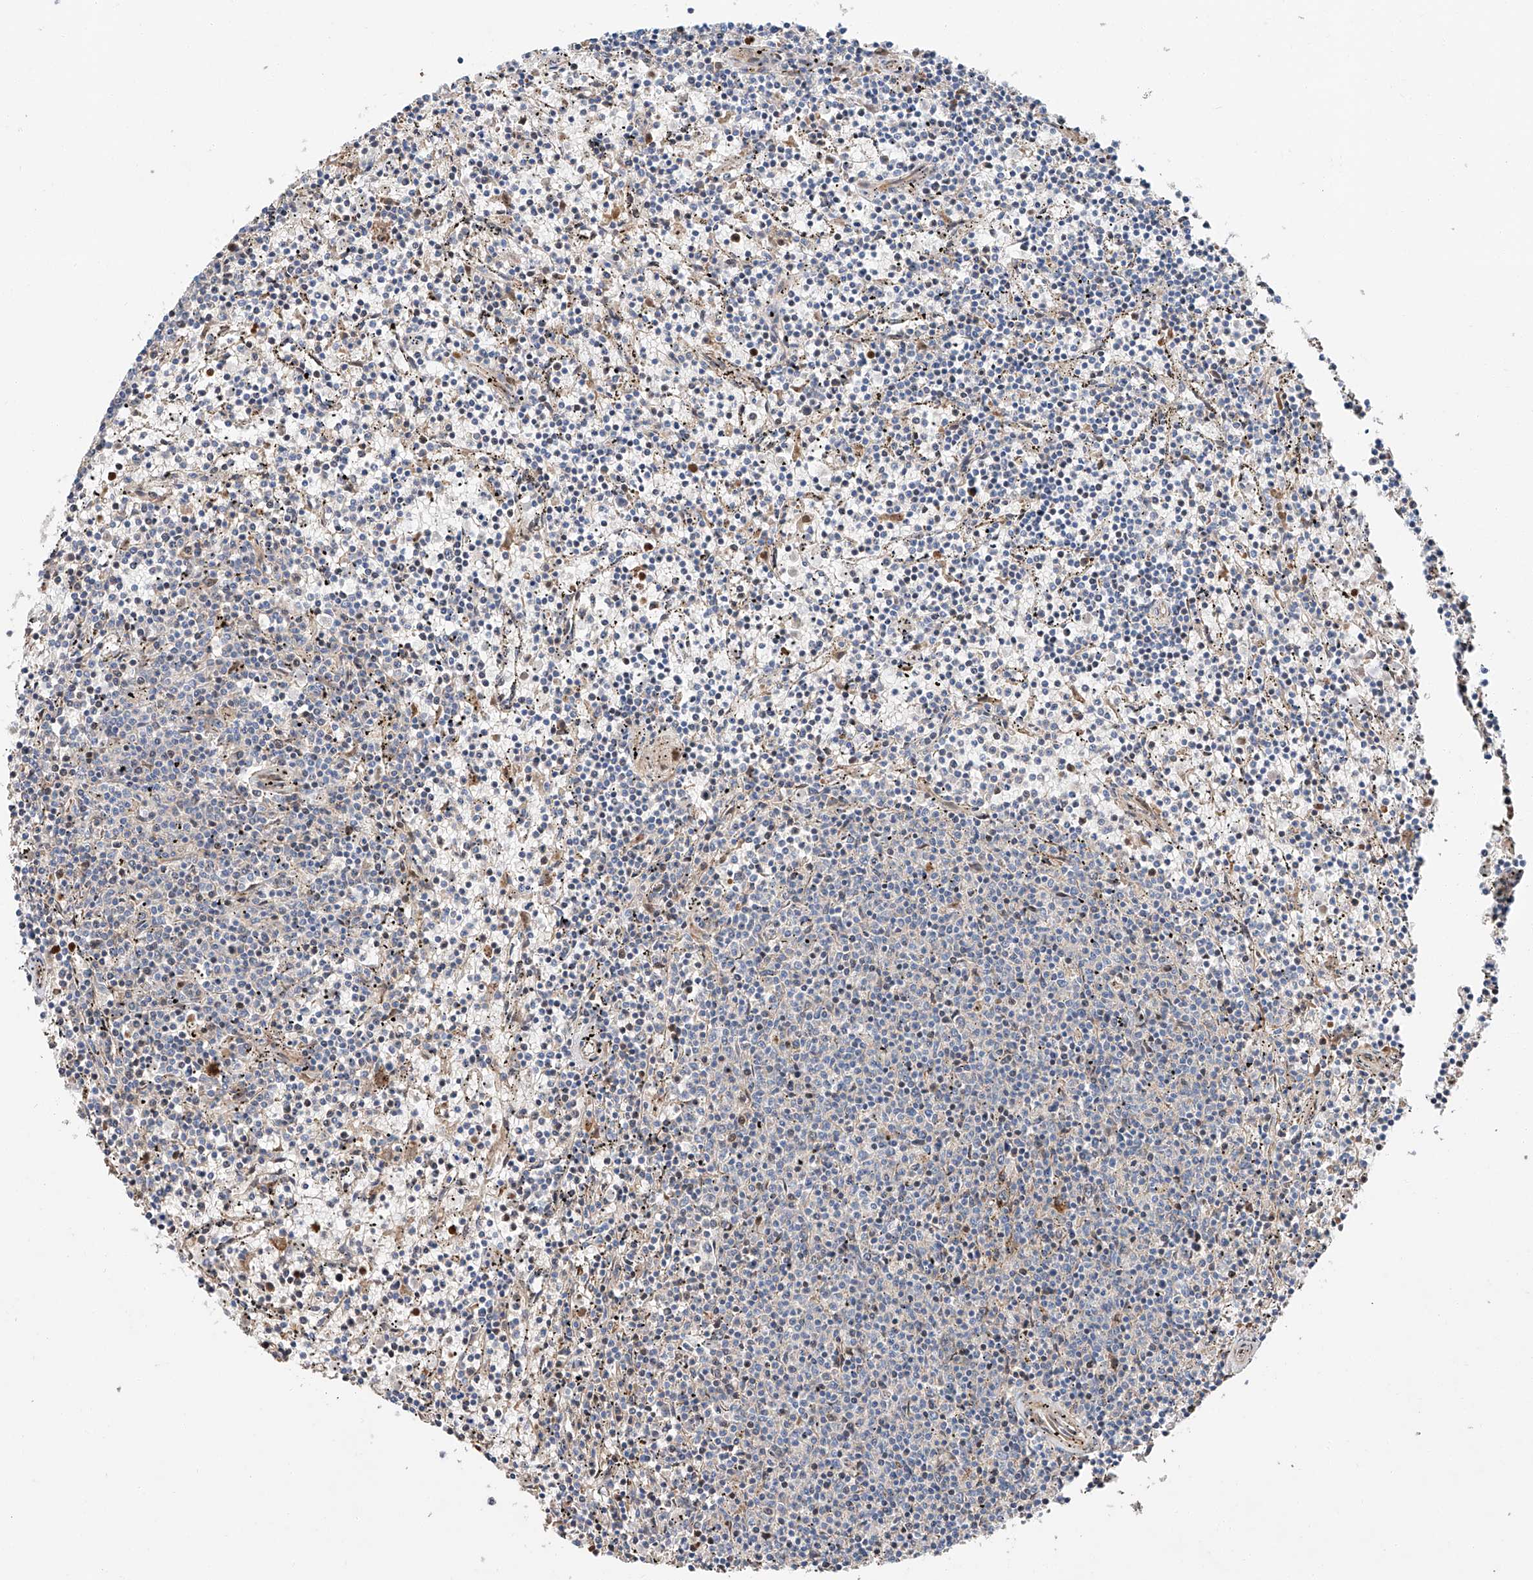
{"staining": {"intensity": "negative", "quantity": "none", "location": "none"}, "tissue": "lymphoma", "cell_type": "Tumor cells", "image_type": "cancer", "snomed": [{"axis": "morphology", "description": "Malignant lymphoma, non-Hodgkin's type, Low grade"}, {"axis": "topography", "description": "Spleen"}], "caption": "There is no significant staining in tumor cells of malignant lymphoma, non-Hodgkin's type (low-grade). Brightfield microscopy of IHC stained with DAB (brown) and hematoxylin (blue), captured at high magnification.", "gene": "USF3", "patient": {"sex": "female", "age": 50}}